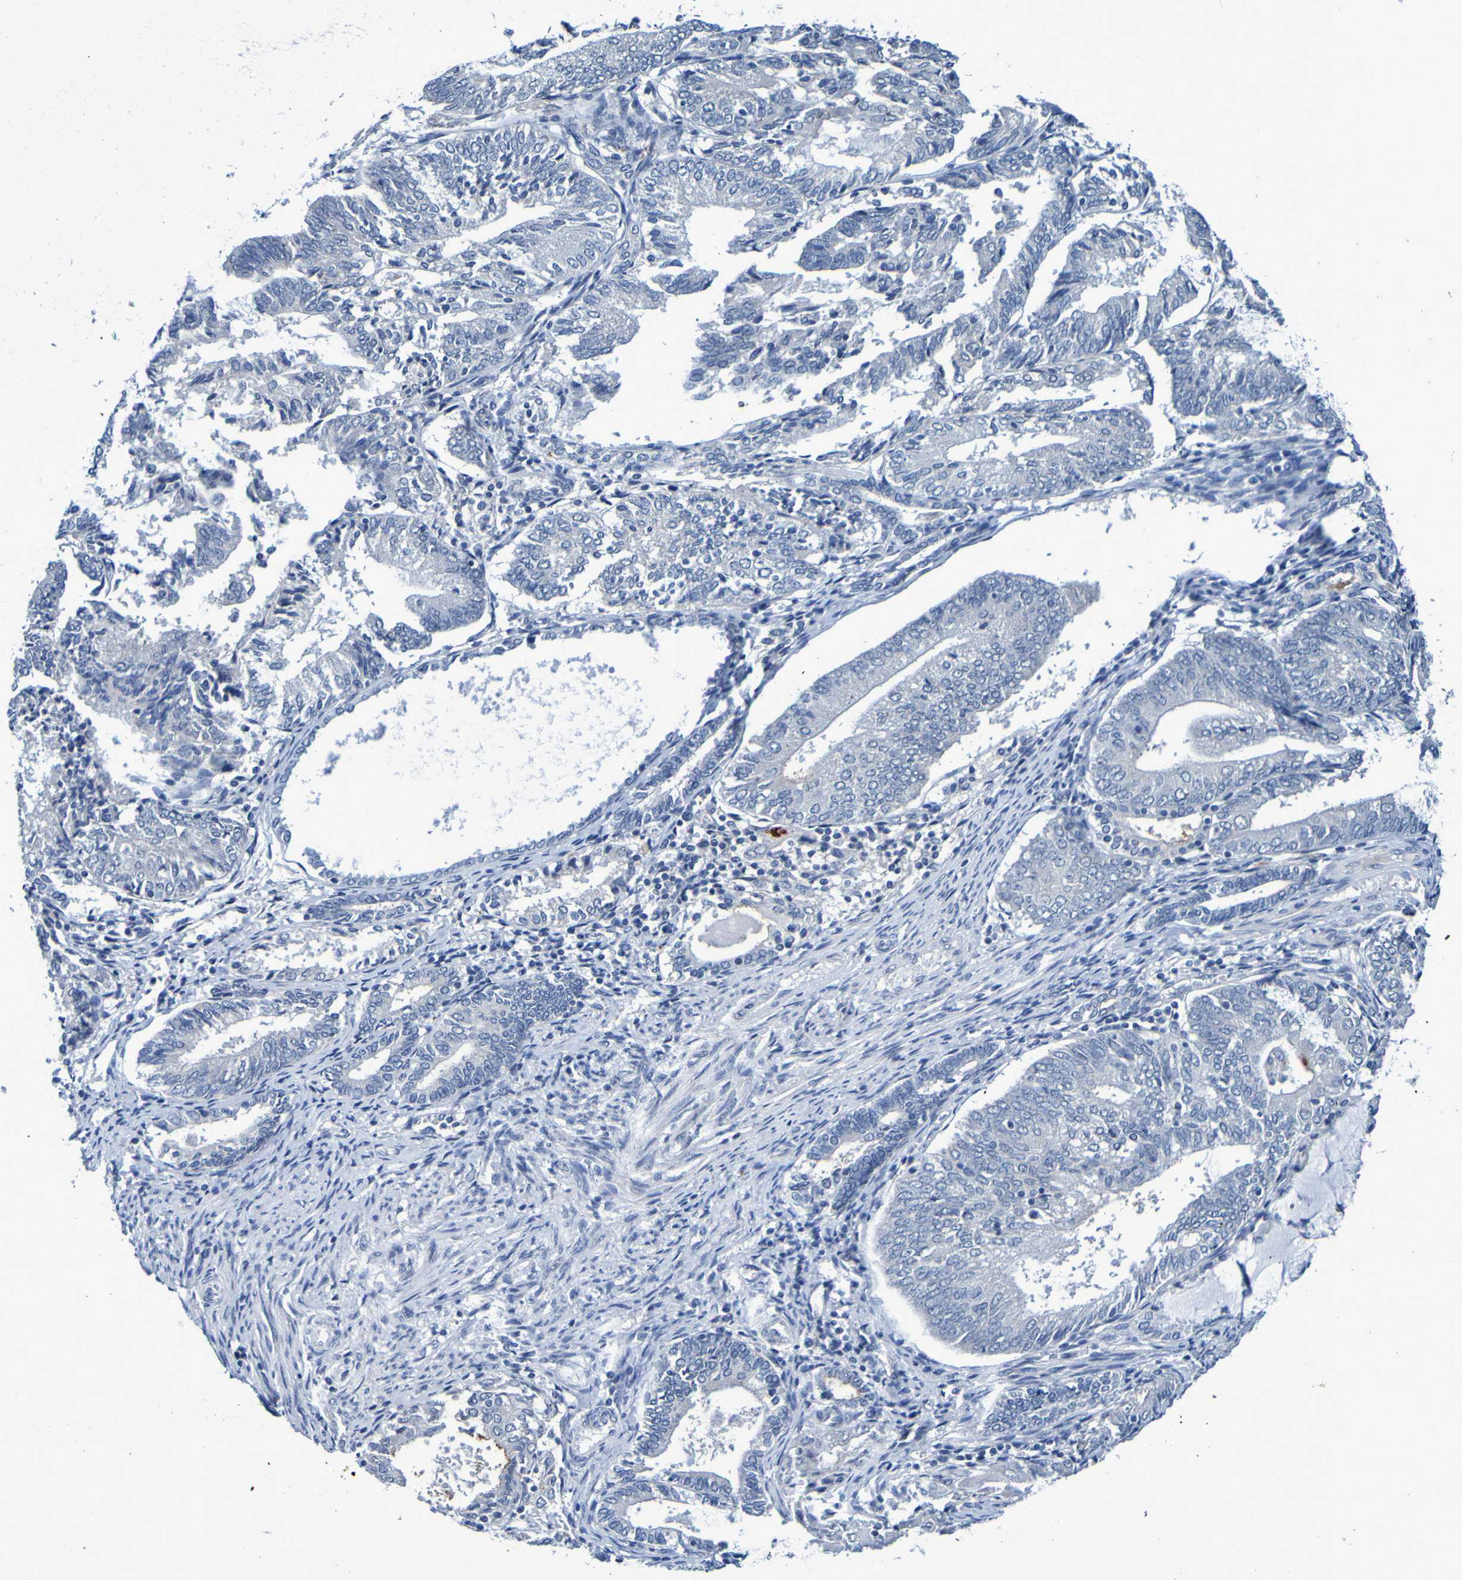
{"staining": {"intensity": "negative", "quantity": "none", "location": "none"}, "tissue": "endometrial cancer", "cell_type": "Tumor cells", "image_type": "cancer", "snomed": [{"axis": "morphology", "description": "Adenocarcinoma, NOS"}, {"axis": "topography", "description": "Endometrium"}], "caption": "This is a image of immunohistochemistry staining of endometrial adenocarcinoma, which shows no positivity in tumor cells. Nuclei are stained in blue.", "gene": "VMA21", "patient": {"sex": "female", "age": 81}}